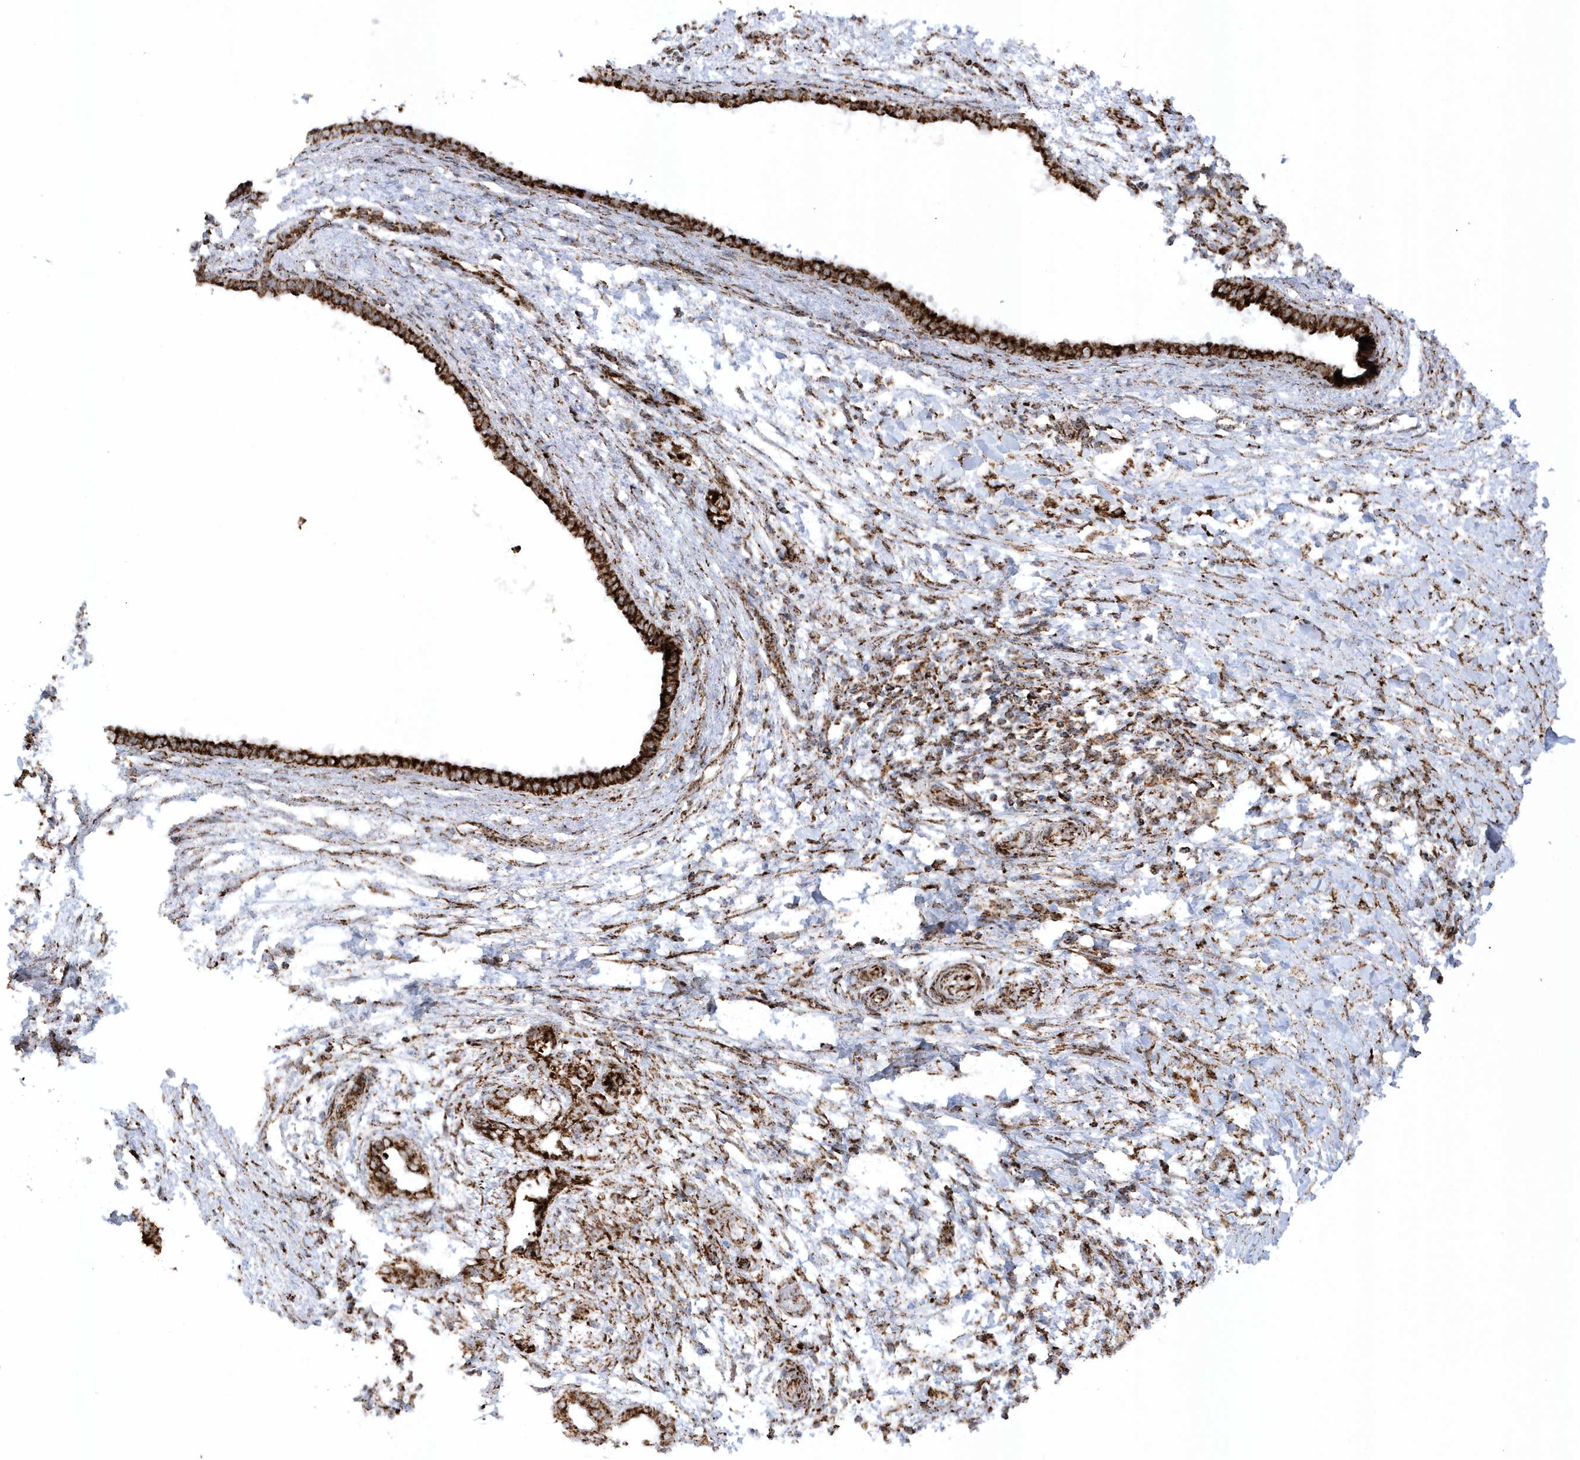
{"staining": {"intensity": "strong", "quantity": ">75%", "location": "cytoplasmic/membranous"}, "tissue": "pancreatic cancer", "cell_type": "Tumor cells", "image_type": "cancer", "snomed": [{"axis": "morphology", "description": "Adenocarcinoma, NOS"}, {"axis": "topography", "description": "Pancreas"}], "caption": "This is a micrograph of immunohistochemistry (IHC) staining of adenocarcinoma (pancreatic), which shows strong positivity in the cytoplasmic/membranous of tumor cells.", "gene": "CRY2", "patient": {"sex": "female", "age": 55}}